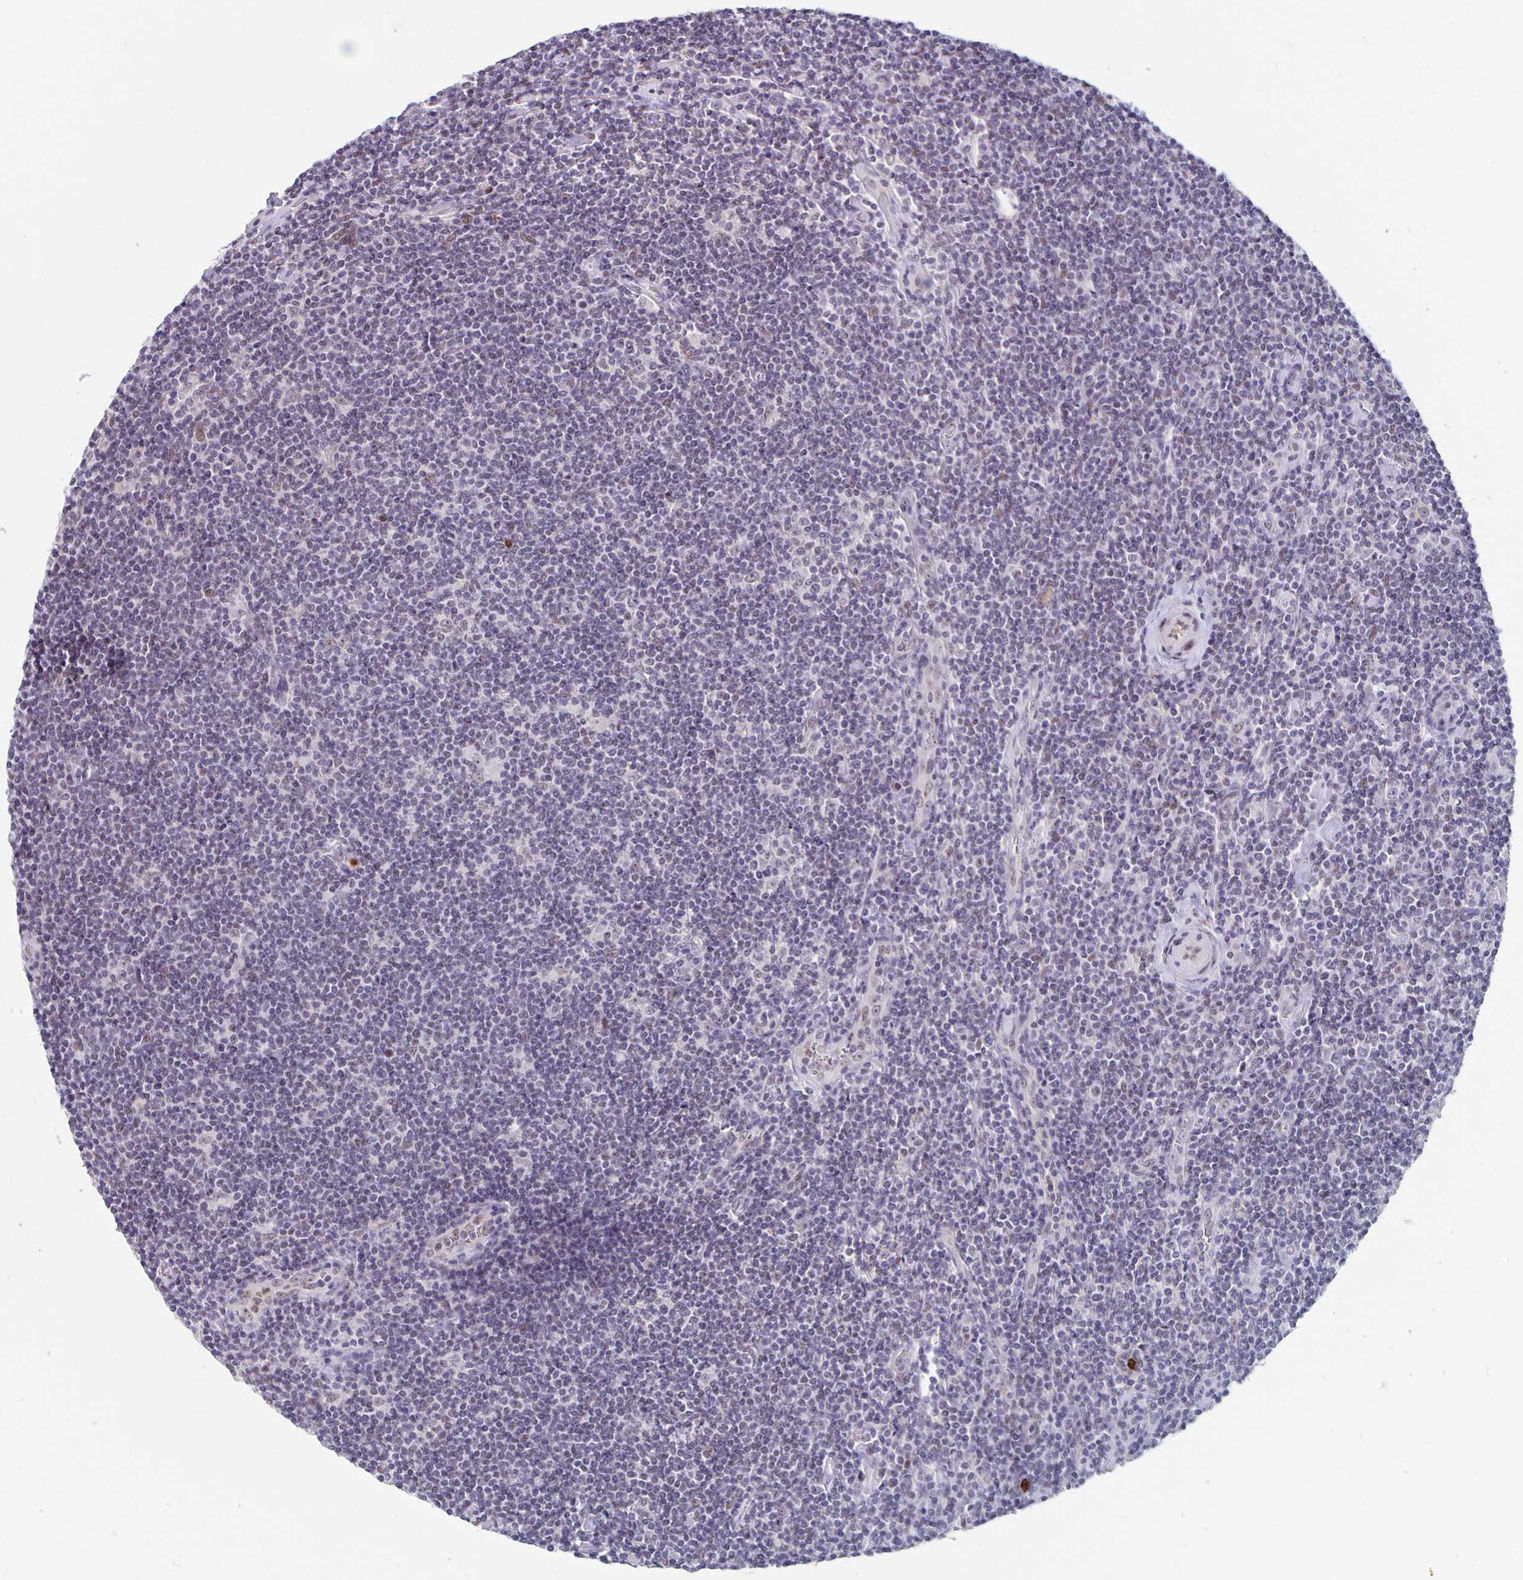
{"staining": {"intensity": "negative", "quantity": "none", "location": "none"}, "tissue": "lymphoma", "cell_type": "Tumor cells", "image_type": "cancer", "snomed": [{"axis": "morphology", "description": "Hodgkin's disease, NOS"}, {"axis": "topography", "description": "Lymph node"}], "caption": "Immunohistochemistry (IHC) photomicrograph of lymphoma stained for a protein (brown), which reveals no staining in tumor cells. (DAB (3,3'-diaminobenzidine) immunohistochemistry (IHC) visualized using brightfield microscopy, high magnification).", "gene": "ZNF691", "patient": {"sex": "male", "age": 40}}